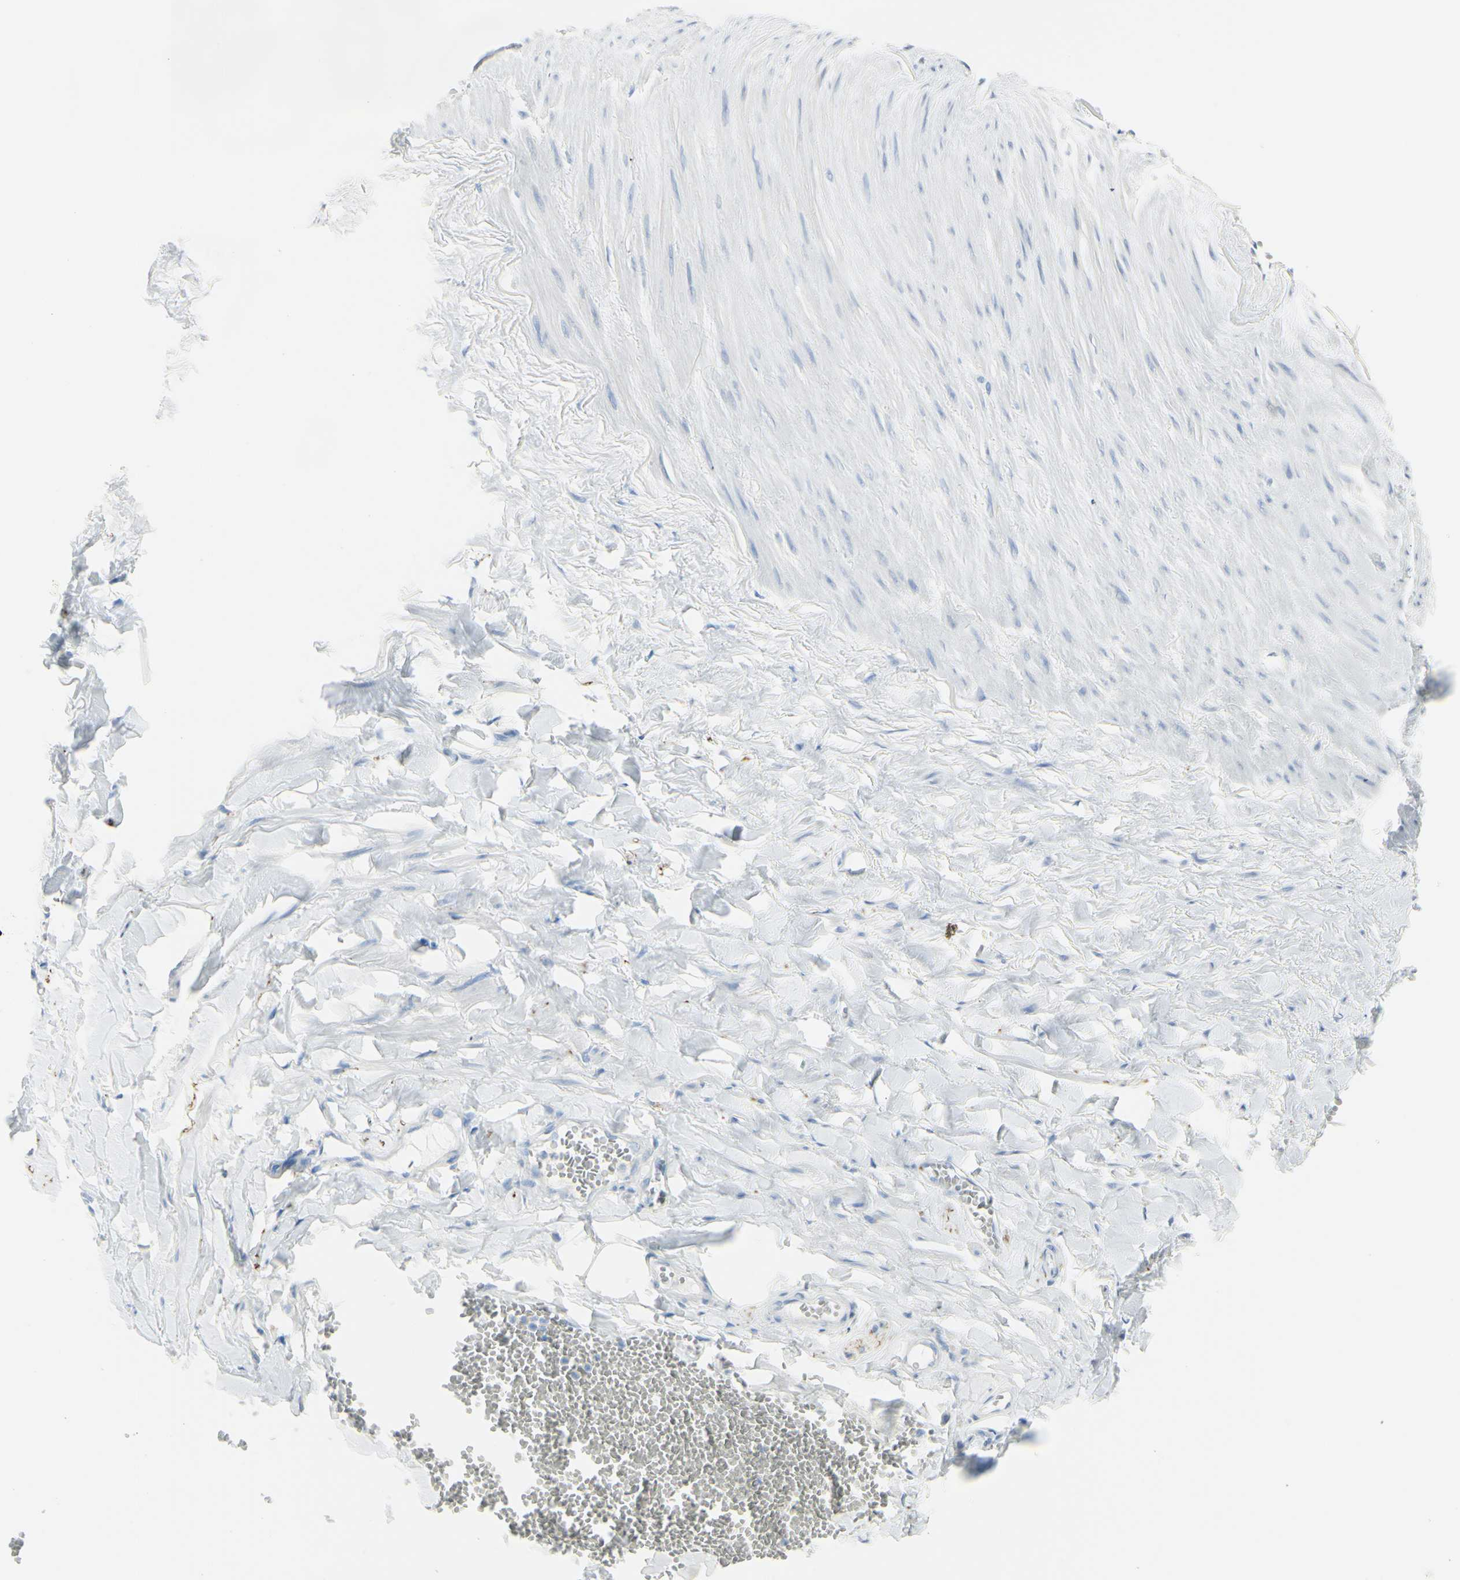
{"staining": {"intensity": "negative", "quantity": "none", "location": "none"}, "tissue": "adipose tissue", "cell_type": "Adipocytes", "image_type": "normal", "snomed": [{"axis": "morphology", "description": "Normal tissue, NOS"}, {"axis": "topography", "description": "Adipose tissue"}, {"axis": "topography", "description": "Peripheral nerve tissue"}], "caption": "The micrograph displays no staining of adipocytes in benign adipose tissue.", "gene": "TSPAN1", "patient": {"sex": "male", "age": 52}}